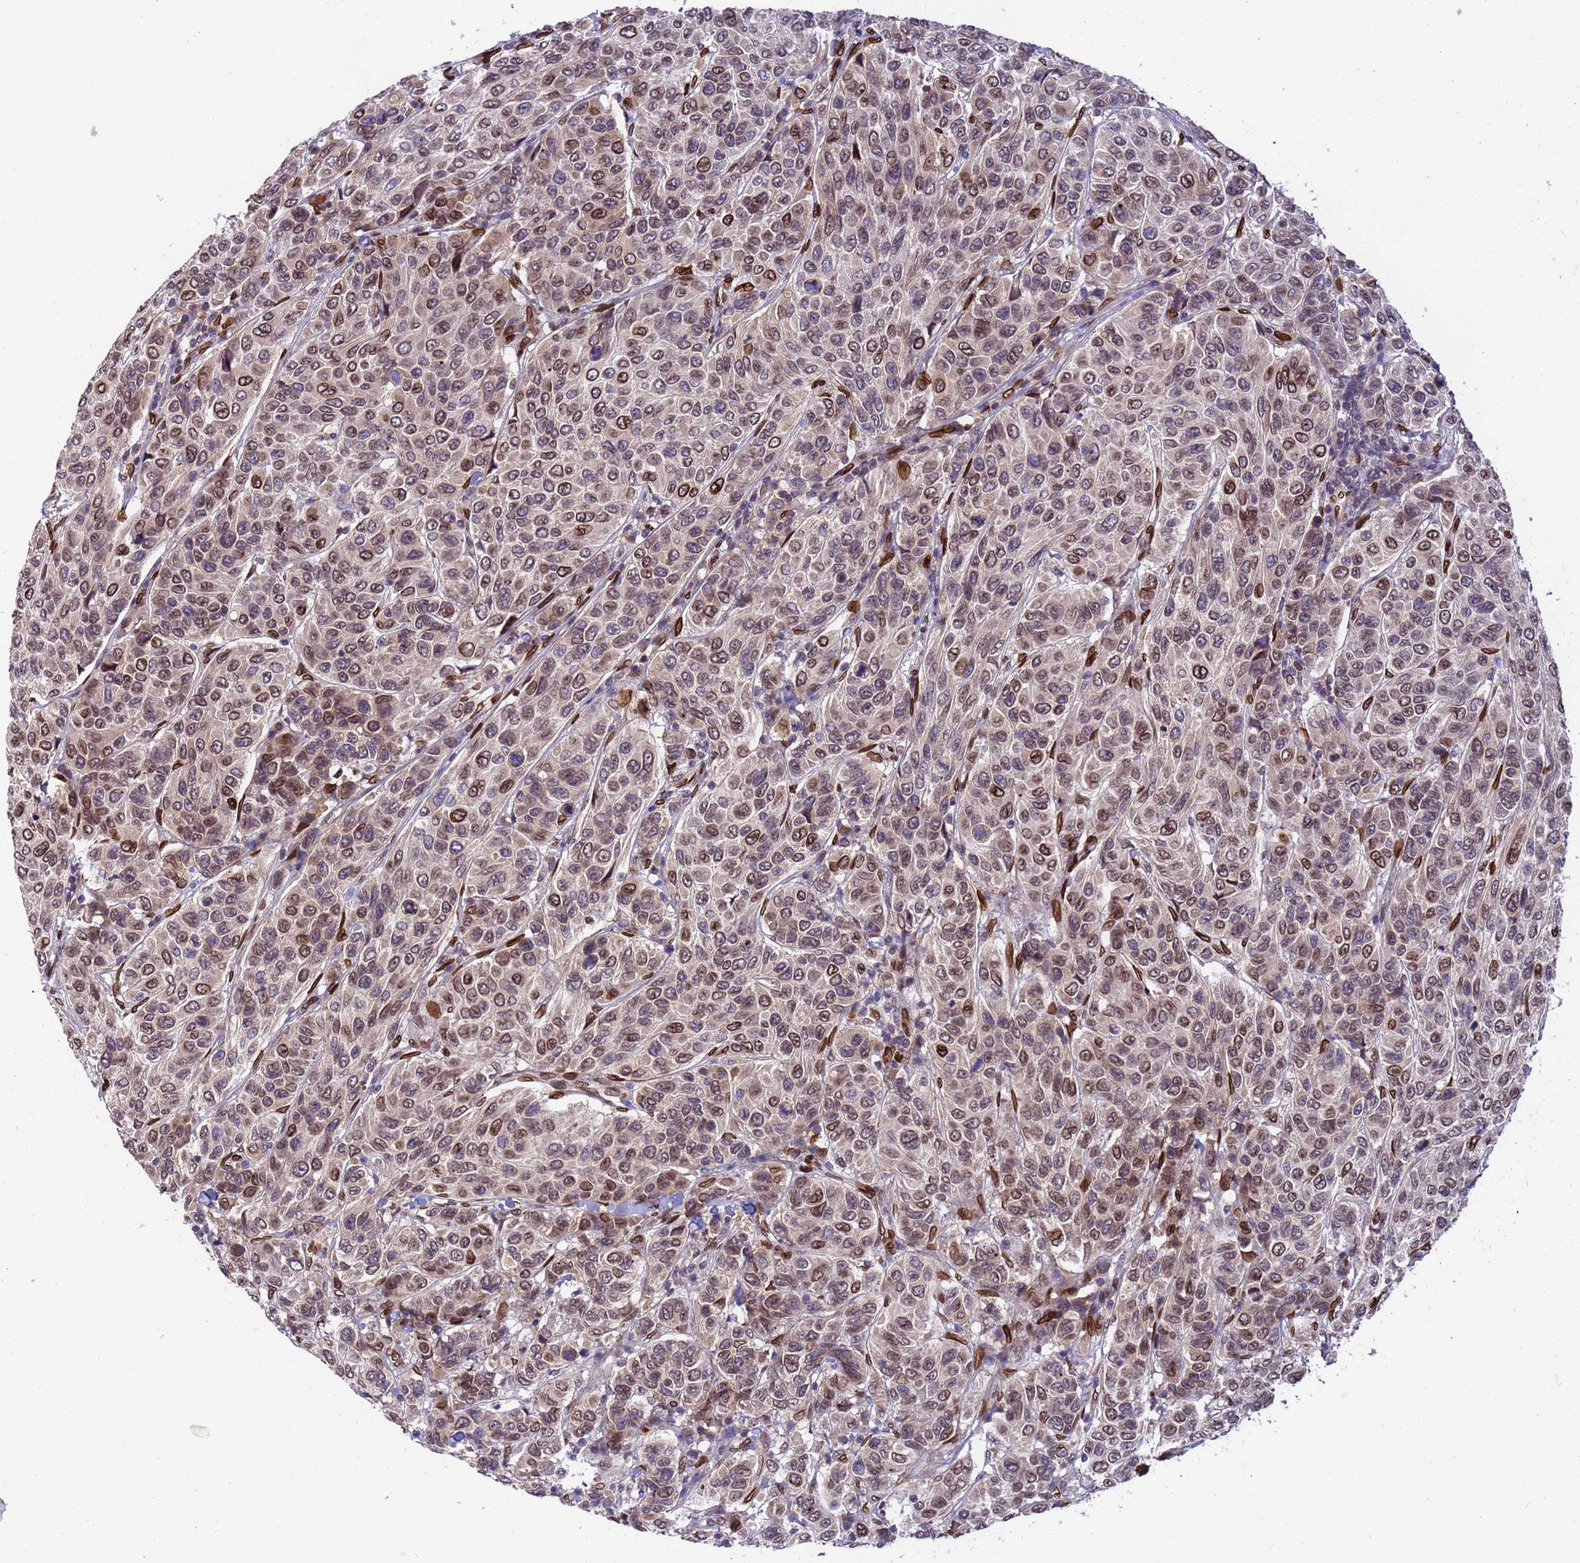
{"staining": {"intensity": "moderate", "quantity": ">75%", "location": "cytoplasmic/membranous,nuclear"}, "tissue": "breast cancer", "cell_type": "Tumor cells", "image_type": "cancer", "snomed": [{"axis": "morphology", "description": "Duct carcinoma"}, {"axis": "topography", "description": "Breast"}], "caption": "Intraductal carcinoma (breast) stained with DAB (3,3'-diaminobenzidine) immunohistochemistry demonstrates medium levels of moderate cytoplasmic/membranous and nuclear expression in about >75% of tumor cells.", "gene": "GPR135", "patient": {"sex": "female", "age": 55}}